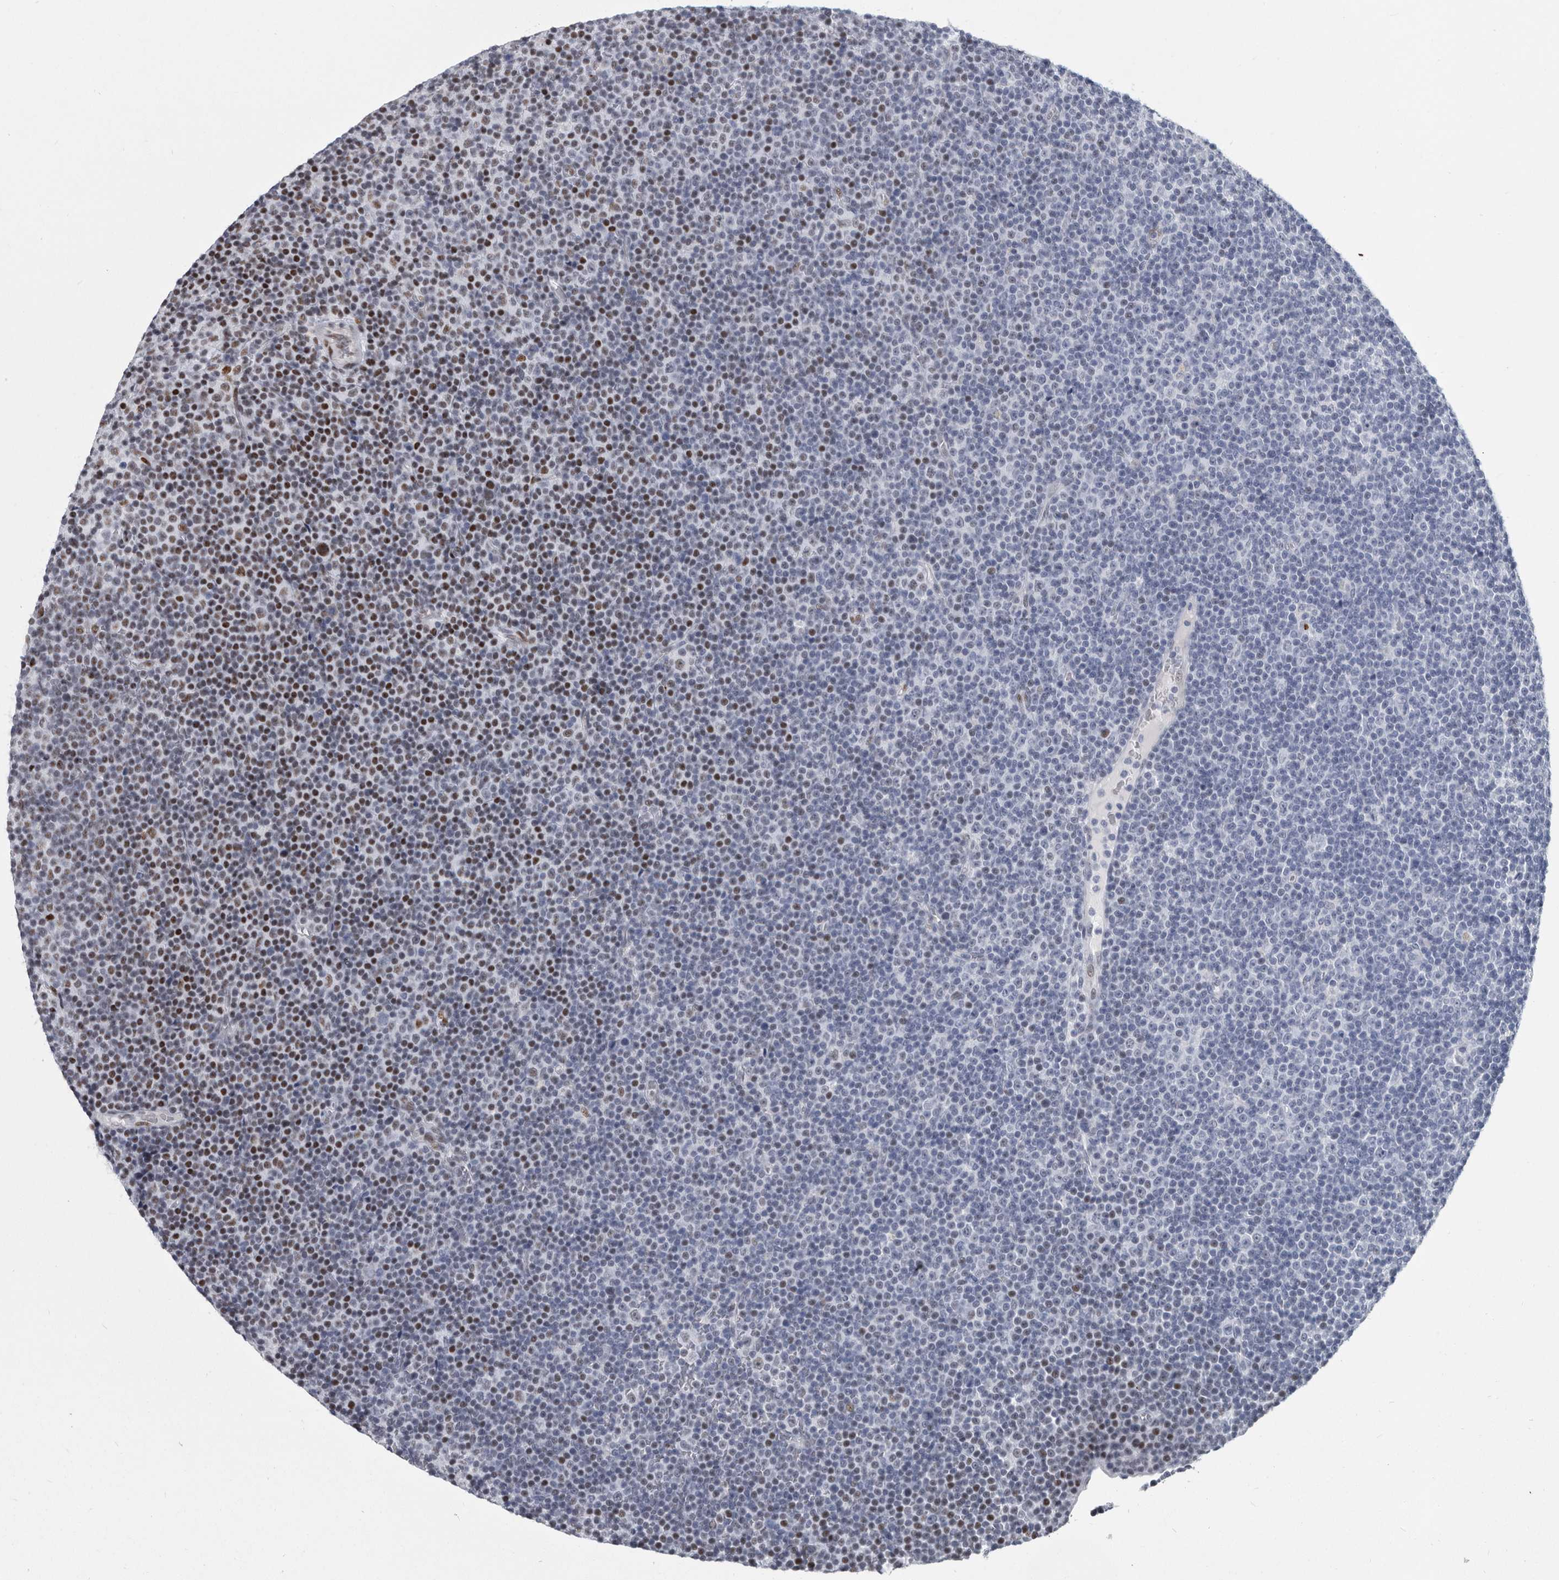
{"staining": {"intensity": "moderate", "quantity": "<25%", "location": "nuclear"}, "tissue": "lymphoma", "cell_type": "Tumor cells", "image_type": "cancer", "snomed": [{"axis": "morphology", "description": "Malignant lymphoma, non-Hodgkin's type, Low grade"}, {"axis": "topography", "description": "Lymph node"}], "caption": "Moderate nuclear expression for a protein is identified in about <25% of tumor cells of lymphoma using immunohistochemistry.", "gene": "WRAP73", "patient": {"sex": "female", "age": 67}}